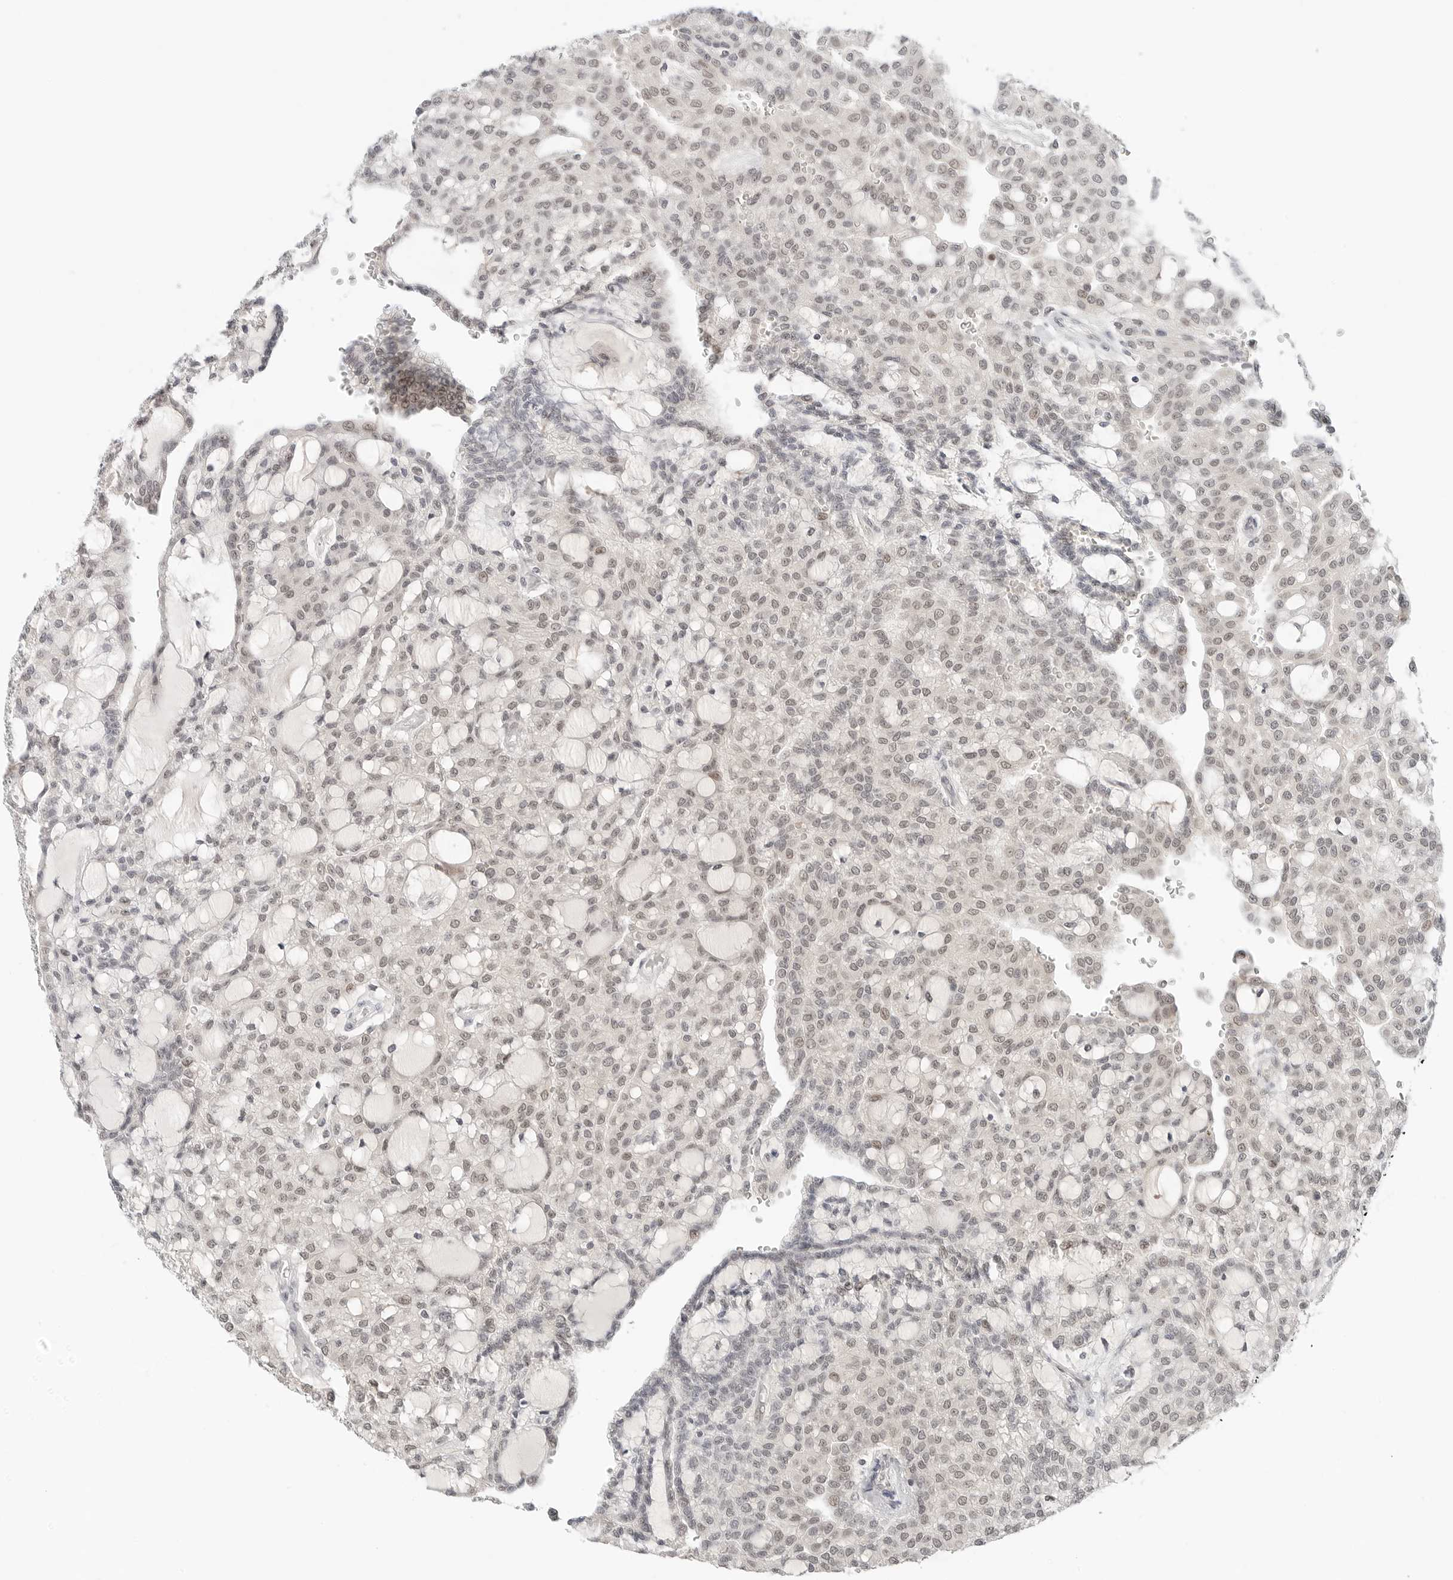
{"staining": {"intensity": "weak", "quantity": "25%-75%", "location": "nuclear"}, "tissue": "renal cancer", "cell_type": "Tumor cells", "image_type": "cancer", "snomed": [{"axis": "morphology", "description": "Adenocarcinoma, NOS"}, {"axis": "topography", "description": "Kidney"}], "caption": "Immunohistochemistry (IHC) image of neoplastic tissue: human renal cancer (adenocarcinoma) stained using IHC displays low levels of weak protein expression localized specifically in the nuclear of tumor cells, appearing as a nuclear brown color.", "gene": "TSEN2", "patient": {"sex": "male", "age": 63}}